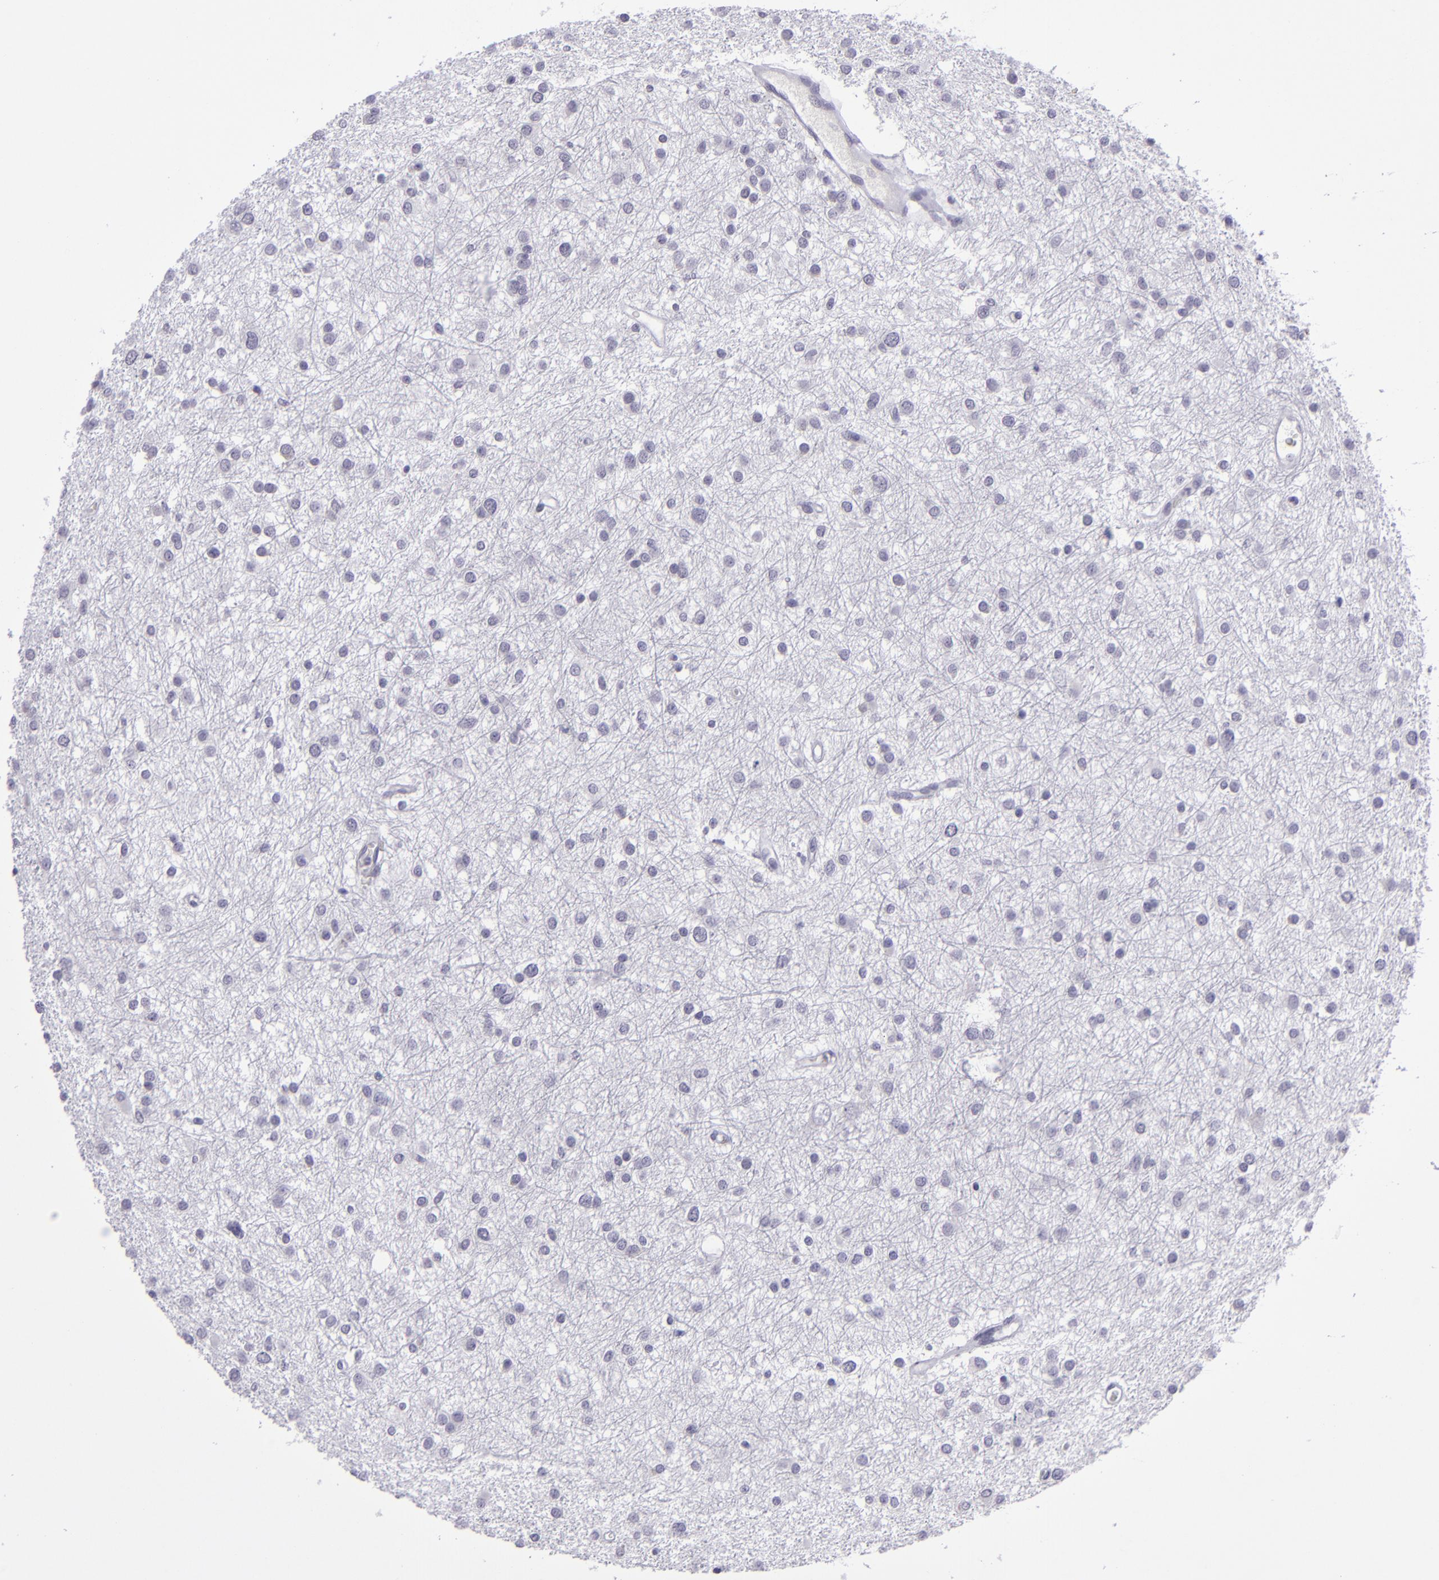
{"staining": {"intensity": "negative", "quantity": "none", "location": "none"}, "tissue": "glioma", "cell_type": "Tumor cells", "image_type": "cancer", "snomed": [{"axis": "morphology", "description": "Glioma, malignant, Low grade"}, {"axis": "topography", "description": "Brain"}], "caption": "The histopathology image displays no significant expression in tumor cells of low-grade glioma (malignant).", "gene": "POU2F2", "patient": {"sex": "female", "age": 36}}